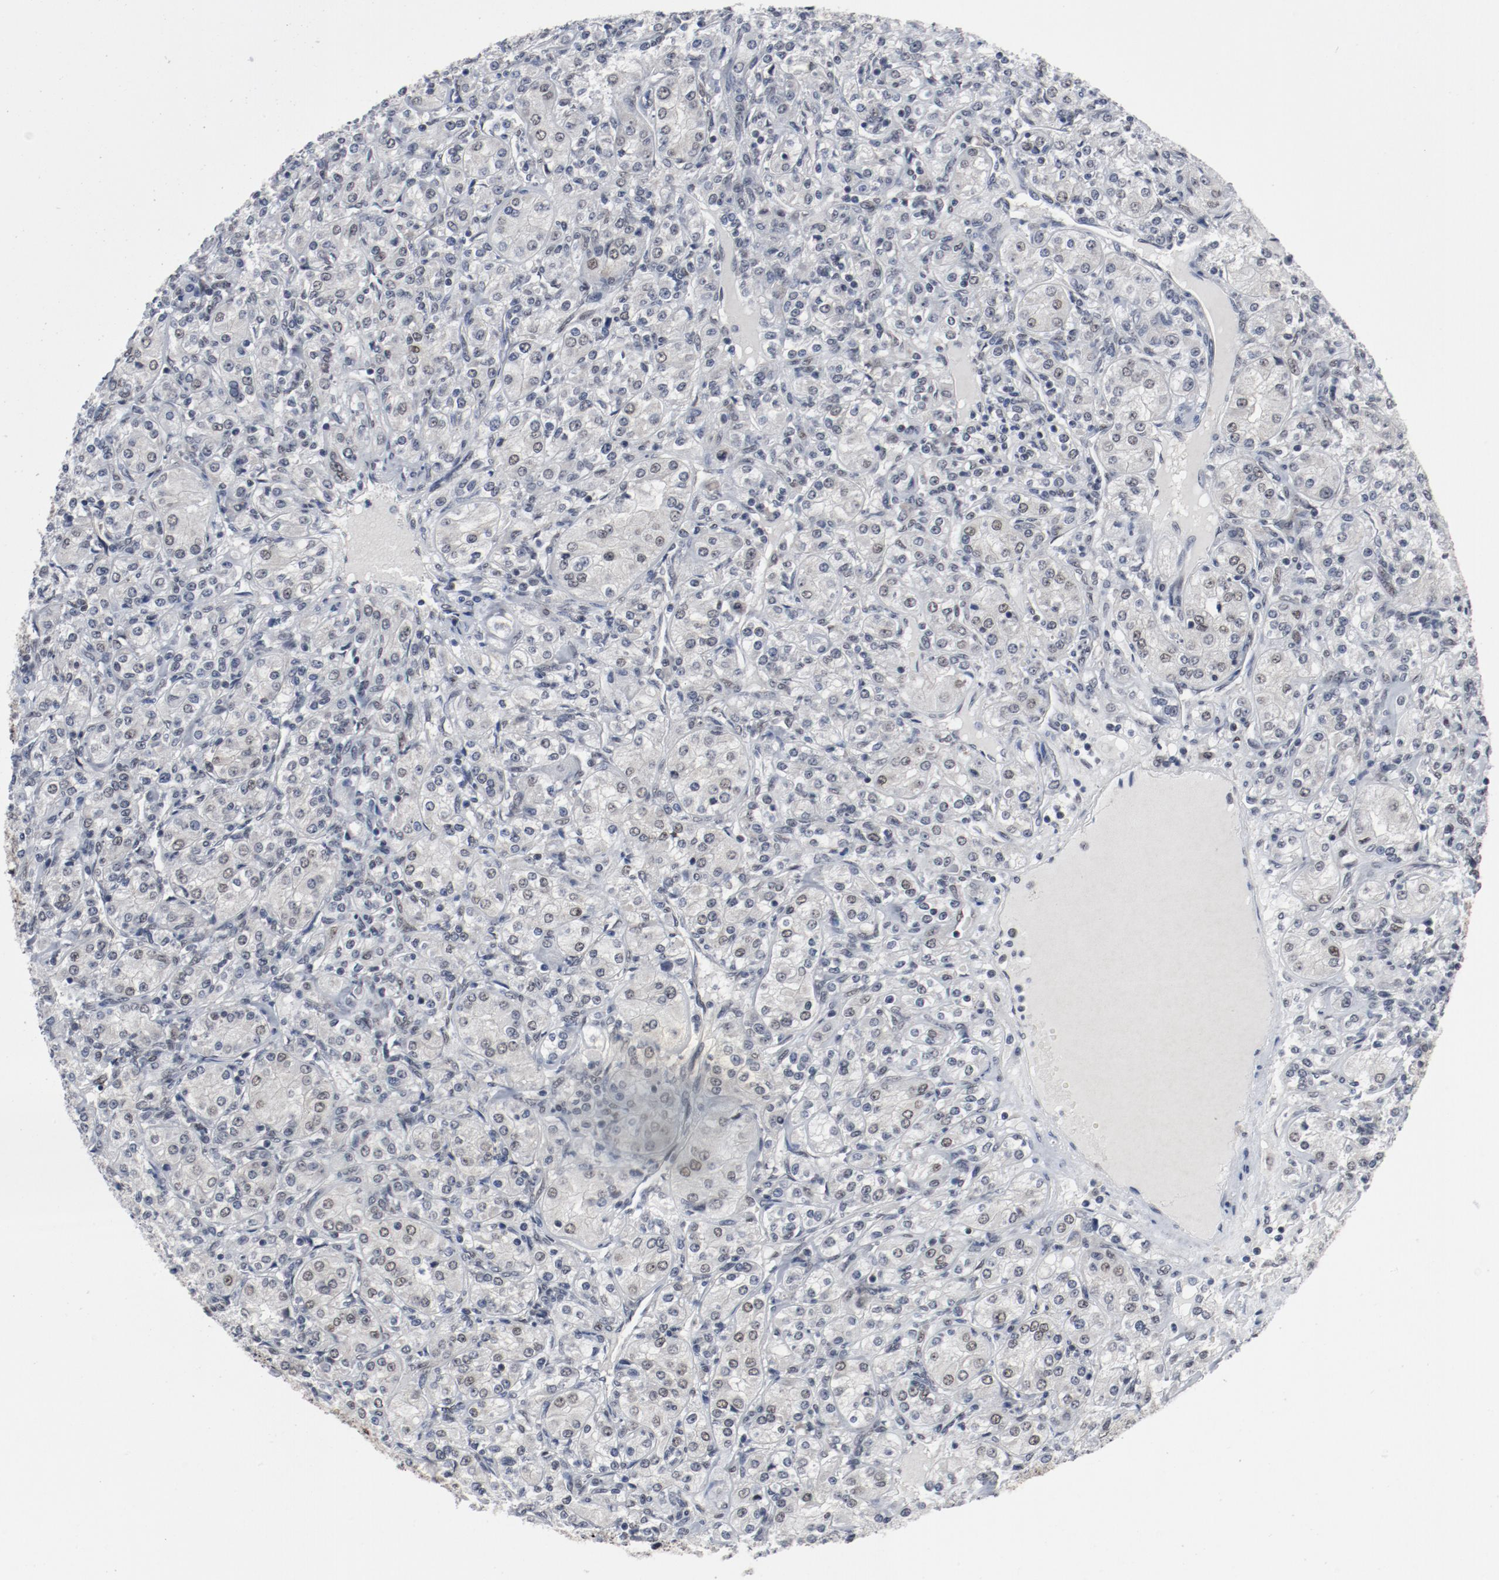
{"staining": {"intensity": "moderate", "quantity": "25%-75%", "location": "nuclear"}, "tissue": "renal cancer", "cell_type": "Tumor cells", "image_type": "cancer", "snomed": [{"axis": "morphology", "description": "Adenocarcinoma, NOS"}, {"axis": "topography", "description": "Kidney"}], "caption": "A brown stain labels moderate nuclear expression of a protein in human renal cancer tumor cells.", "gene": "JMJD6", "patient": {"sex": "male", "age": 77}}